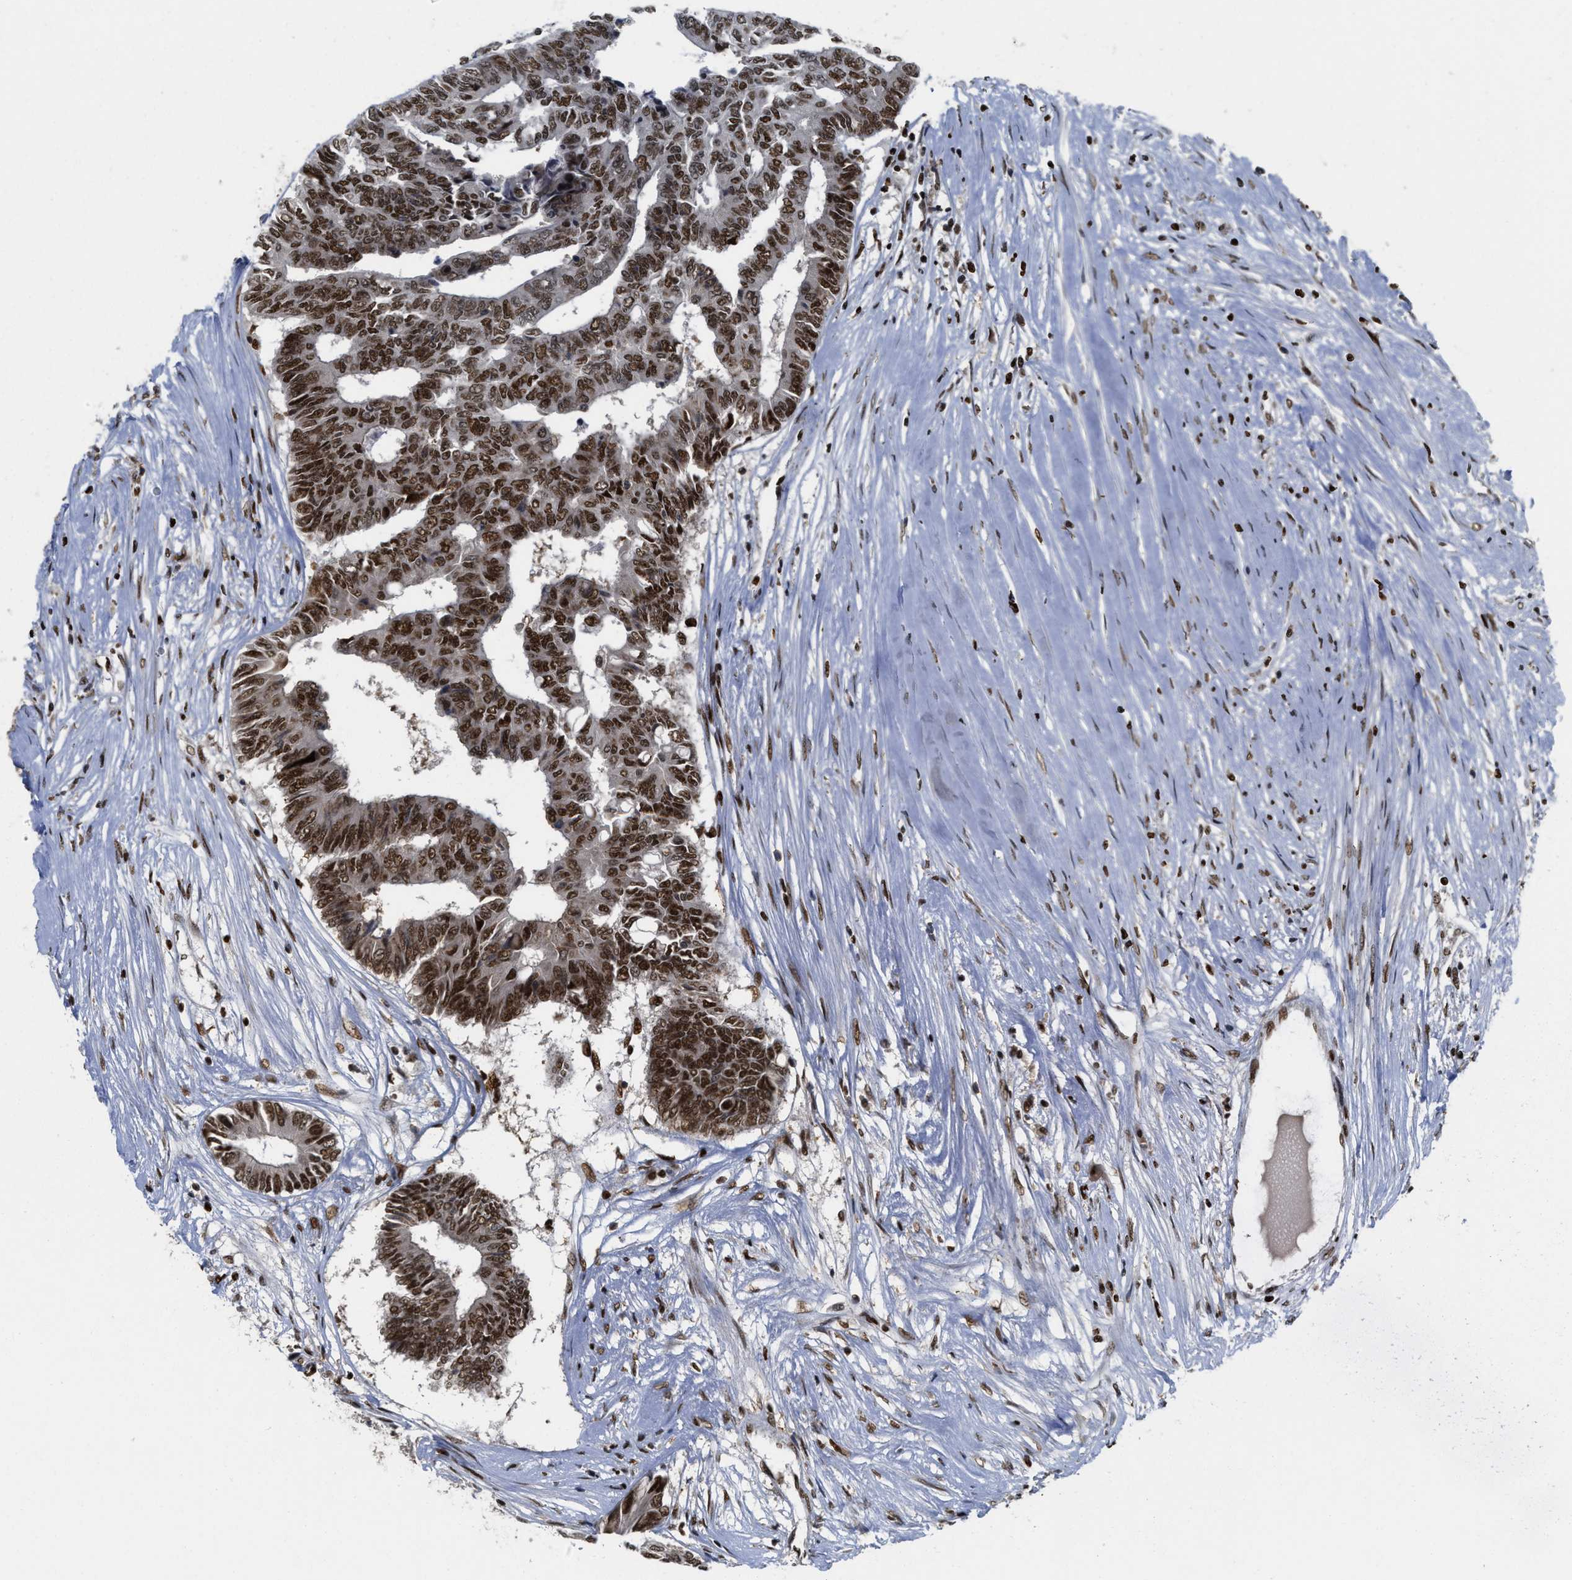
{"staining": {"intensity": "strong", "quantity": ">75%", "location": "nuclear"}, "tissue": "colorectal cancer", "cell_type": "Tumor cells", "image_type": "cancer", "snomed": [{"axis": "morphology", "description": "Adenocarcinoma, NOS"}, {"axis": "topography", "description": "Rectum"}], "caption": "Immunohistochemistry (IHC) of human adenocarcinoma (colorectal) exhibits high levels of strong nuclear expression in about >75% of tumor cells.", "gene": "RFX5", "patient": {"sex": "male", "age": 63}}